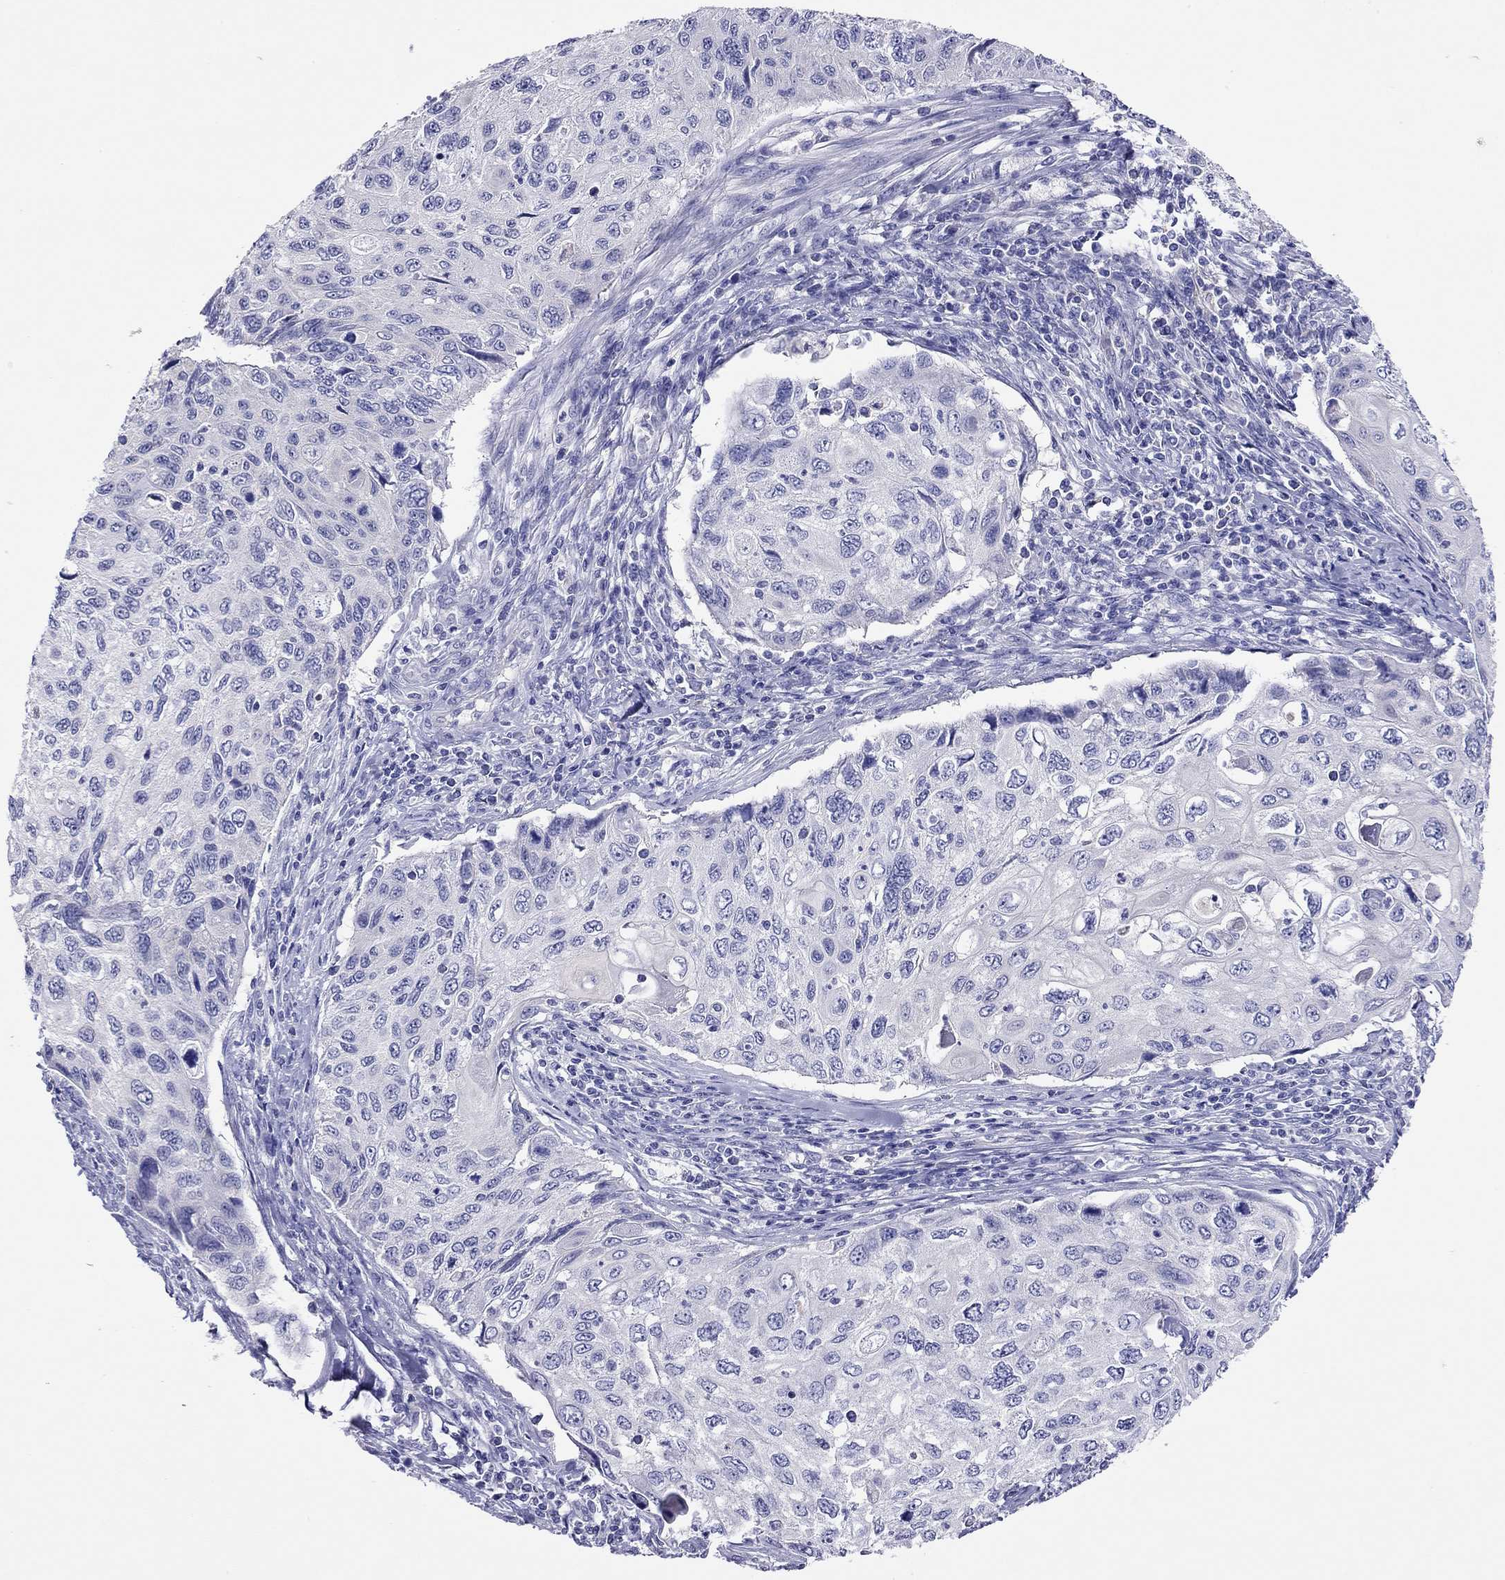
{"staining": {"intensity": "negative", "quantity": "none", "location": "none"}, "tissue": "cervical cancer", "cell_type": "Tumor cells", "image_type": "cancer", "snomed": [{"axis": "morphology", "description": "Squamous cell carcinoma, NOS"}, {"axis": "topography", "description": "Cervix"}], "caption": "Immunohistochemistry (IHC) photomicrograph of cervical squamous cell carcinoma stained for a protein (brown), which reveals no positivity in tumor cells.", "gene": "CAPNS2", "patient": {"sex": "female", "age": 70}}